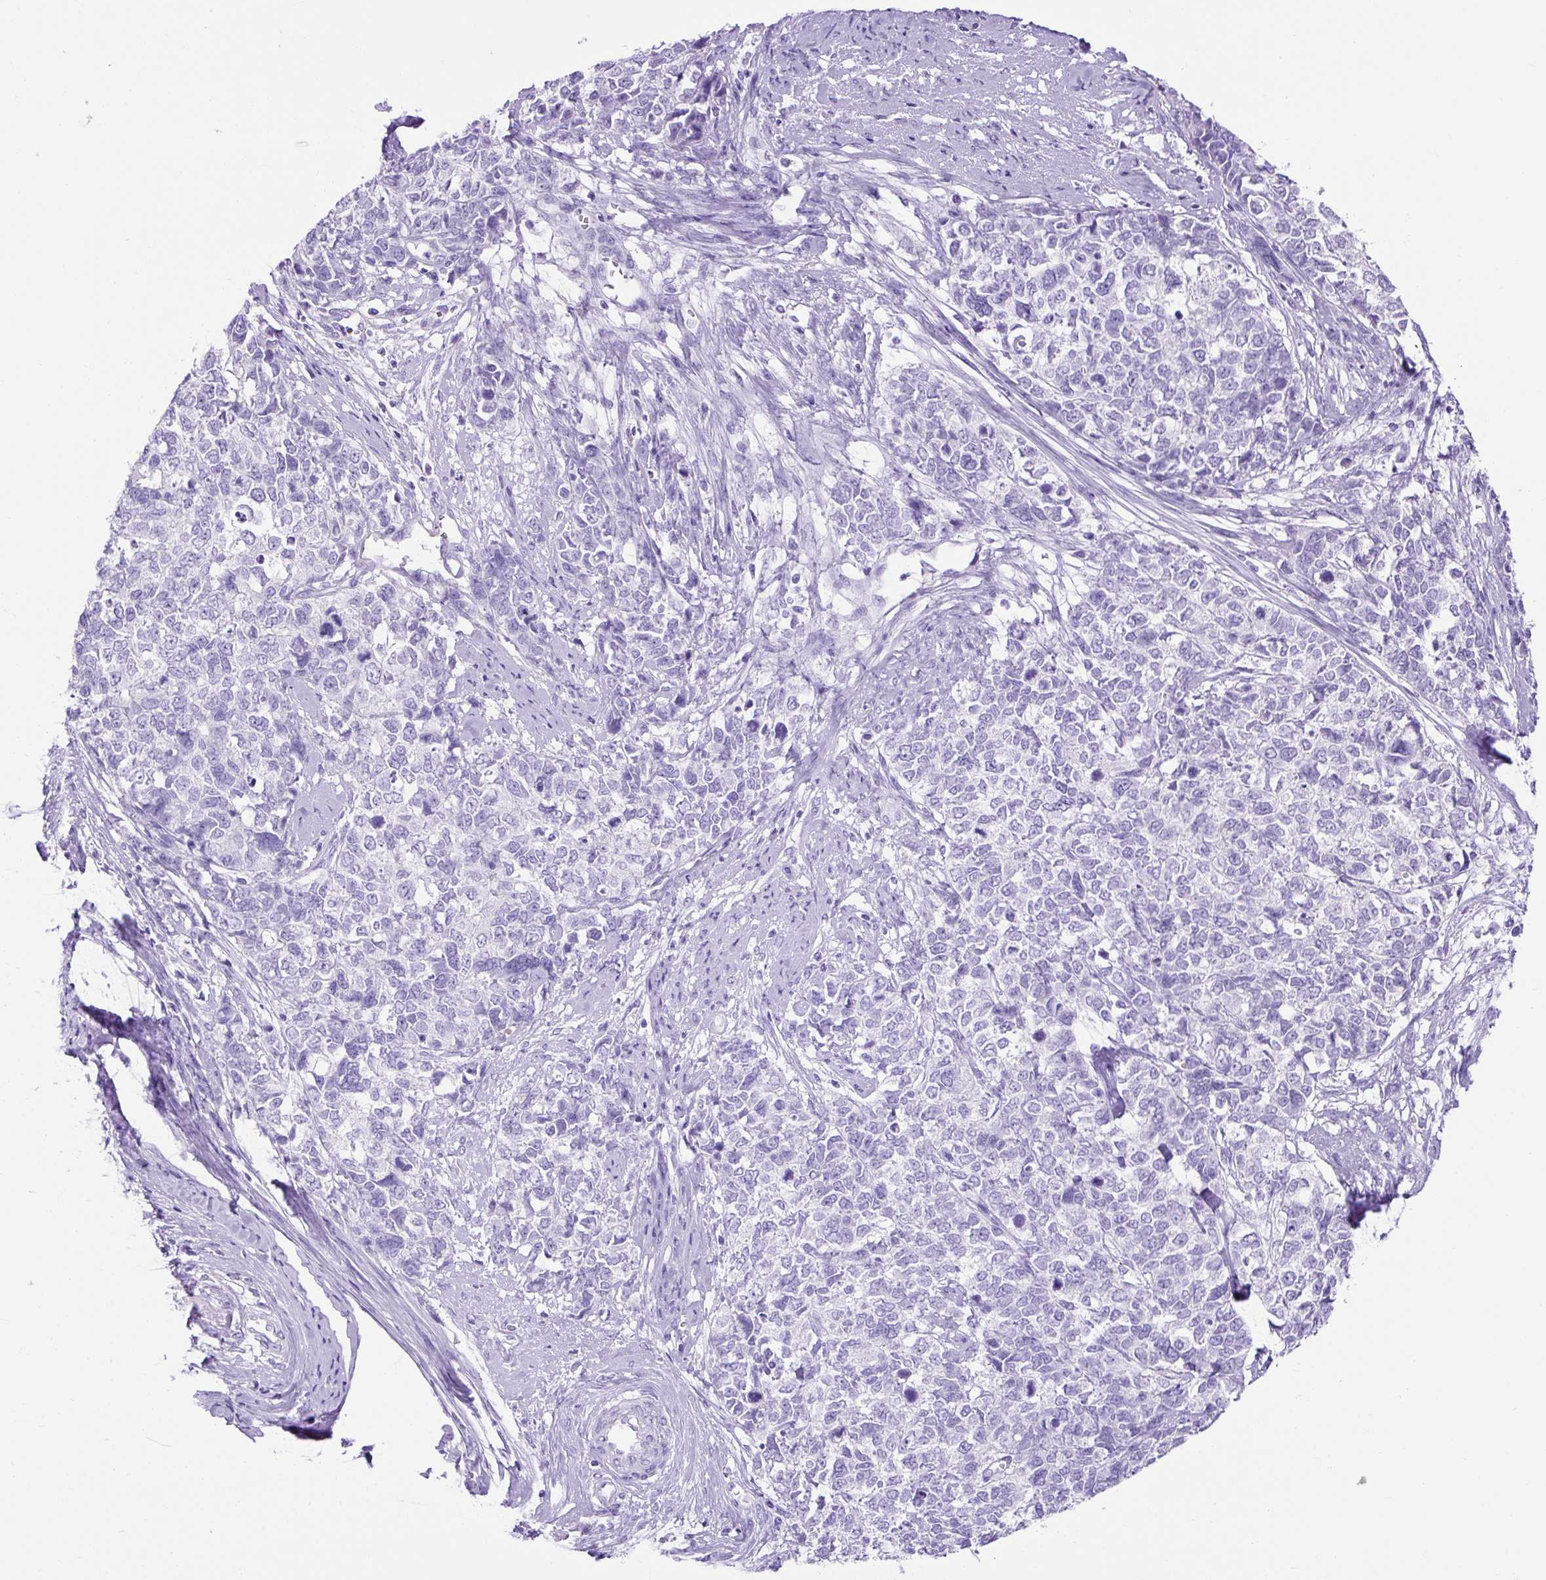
{"staining": {"intensity": "negative", "quantity": "none", "location": "none"}, "tissue": "cervical cancer", "cell_type": "Tumor cells", "image_type": "cancer", "snomed": [{"axis": "morphology", "description": "Adenocarcinoma, NOS"}, {"axis": "topography", "description": "Cervix"}], "caption": "Immunohistochemistry of human cervical adenocarcinoma reveals no staining in tumor cells.", "gene": "KRT12", "patient": {"sex": "female", "age": 63}}